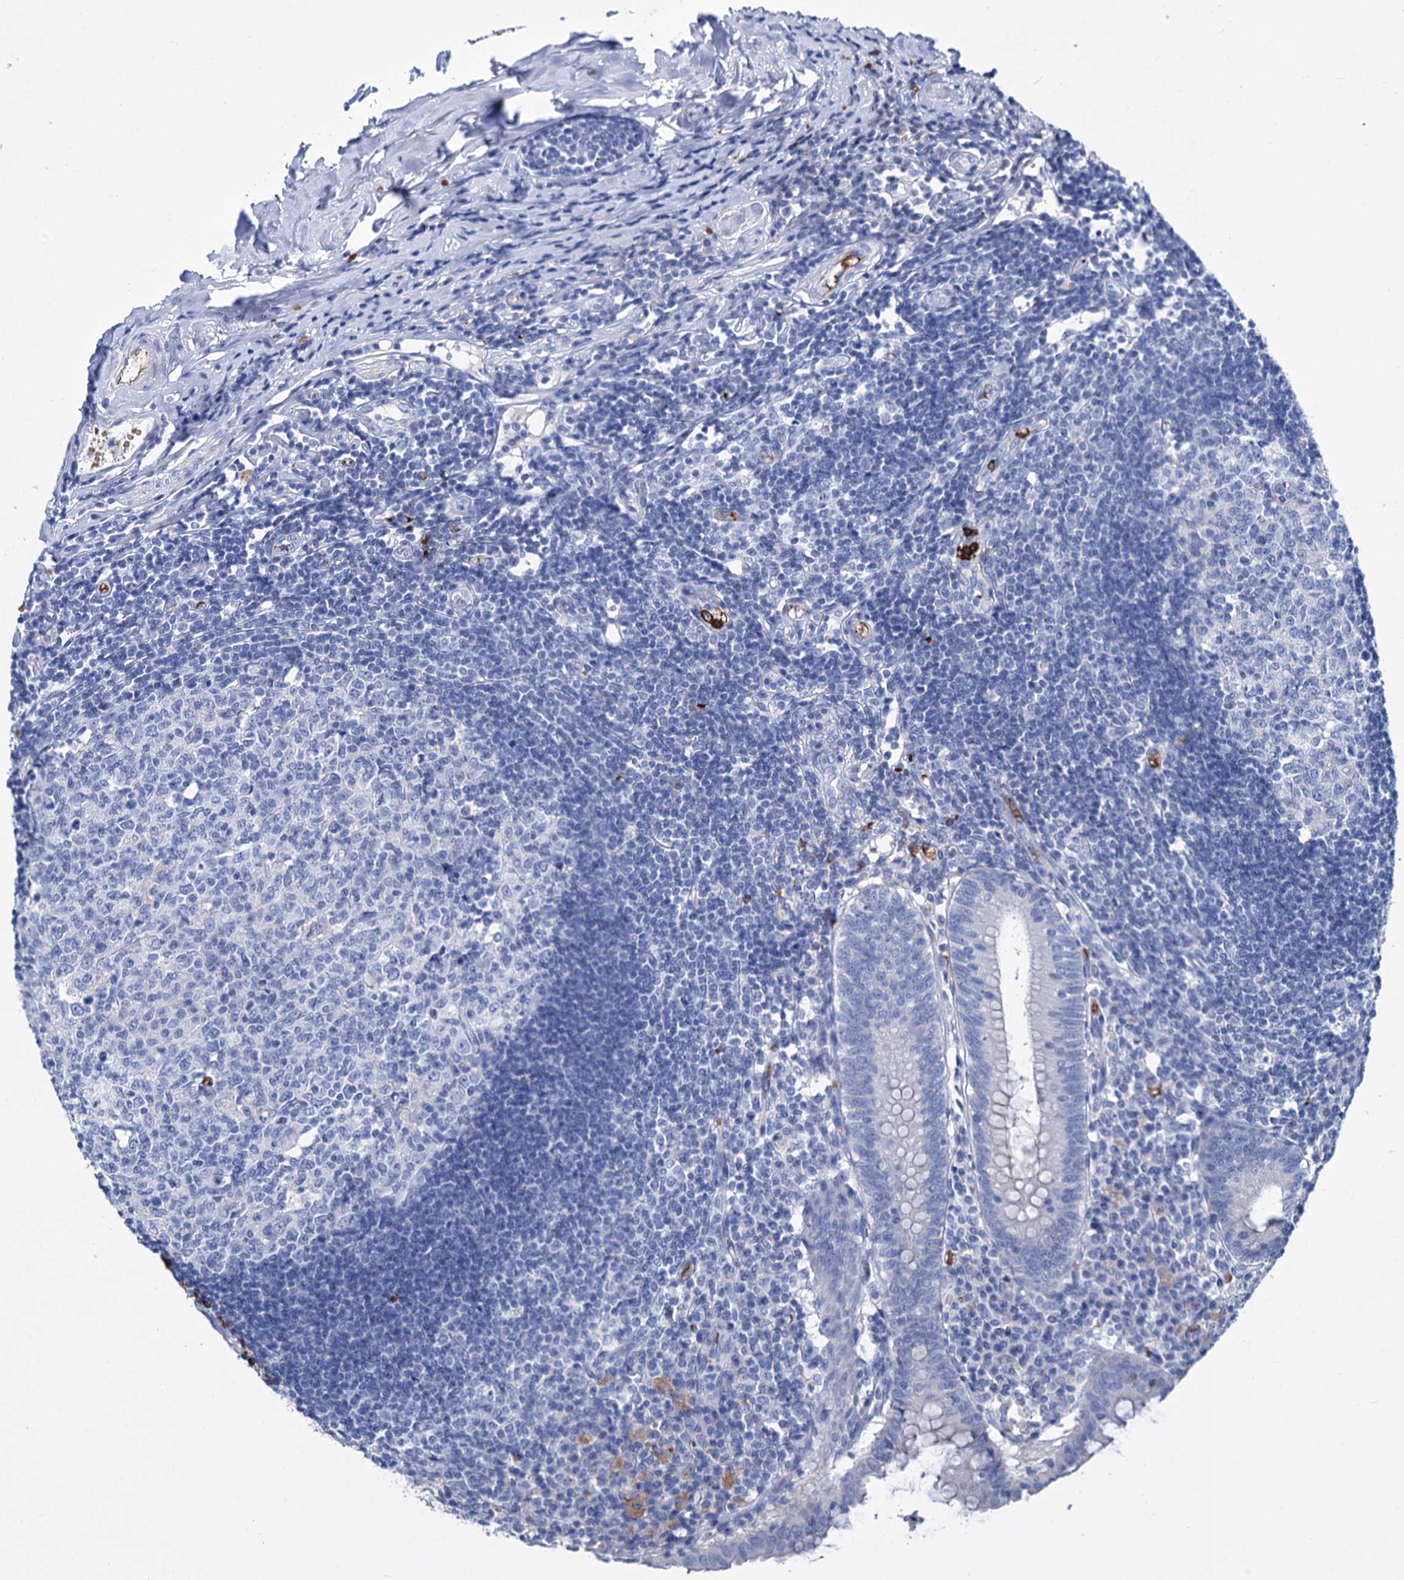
{"staining": {"intensity": "negative", "quantity": "none", "location": "none"}, "tissue": "appendix", "cell_type": "Glandular cells", "image_type": "normal", "snomed": [{"axis": "morphology", "description": "Normal tissue, NOS"}, {"axis": "topography", "description": "Appendix"}], "caption": "The image demonstrates no staining of glandular cells in benign appendix.", "gene": "RPUSD3", "patient": {"sex": "female", "age": 54}}